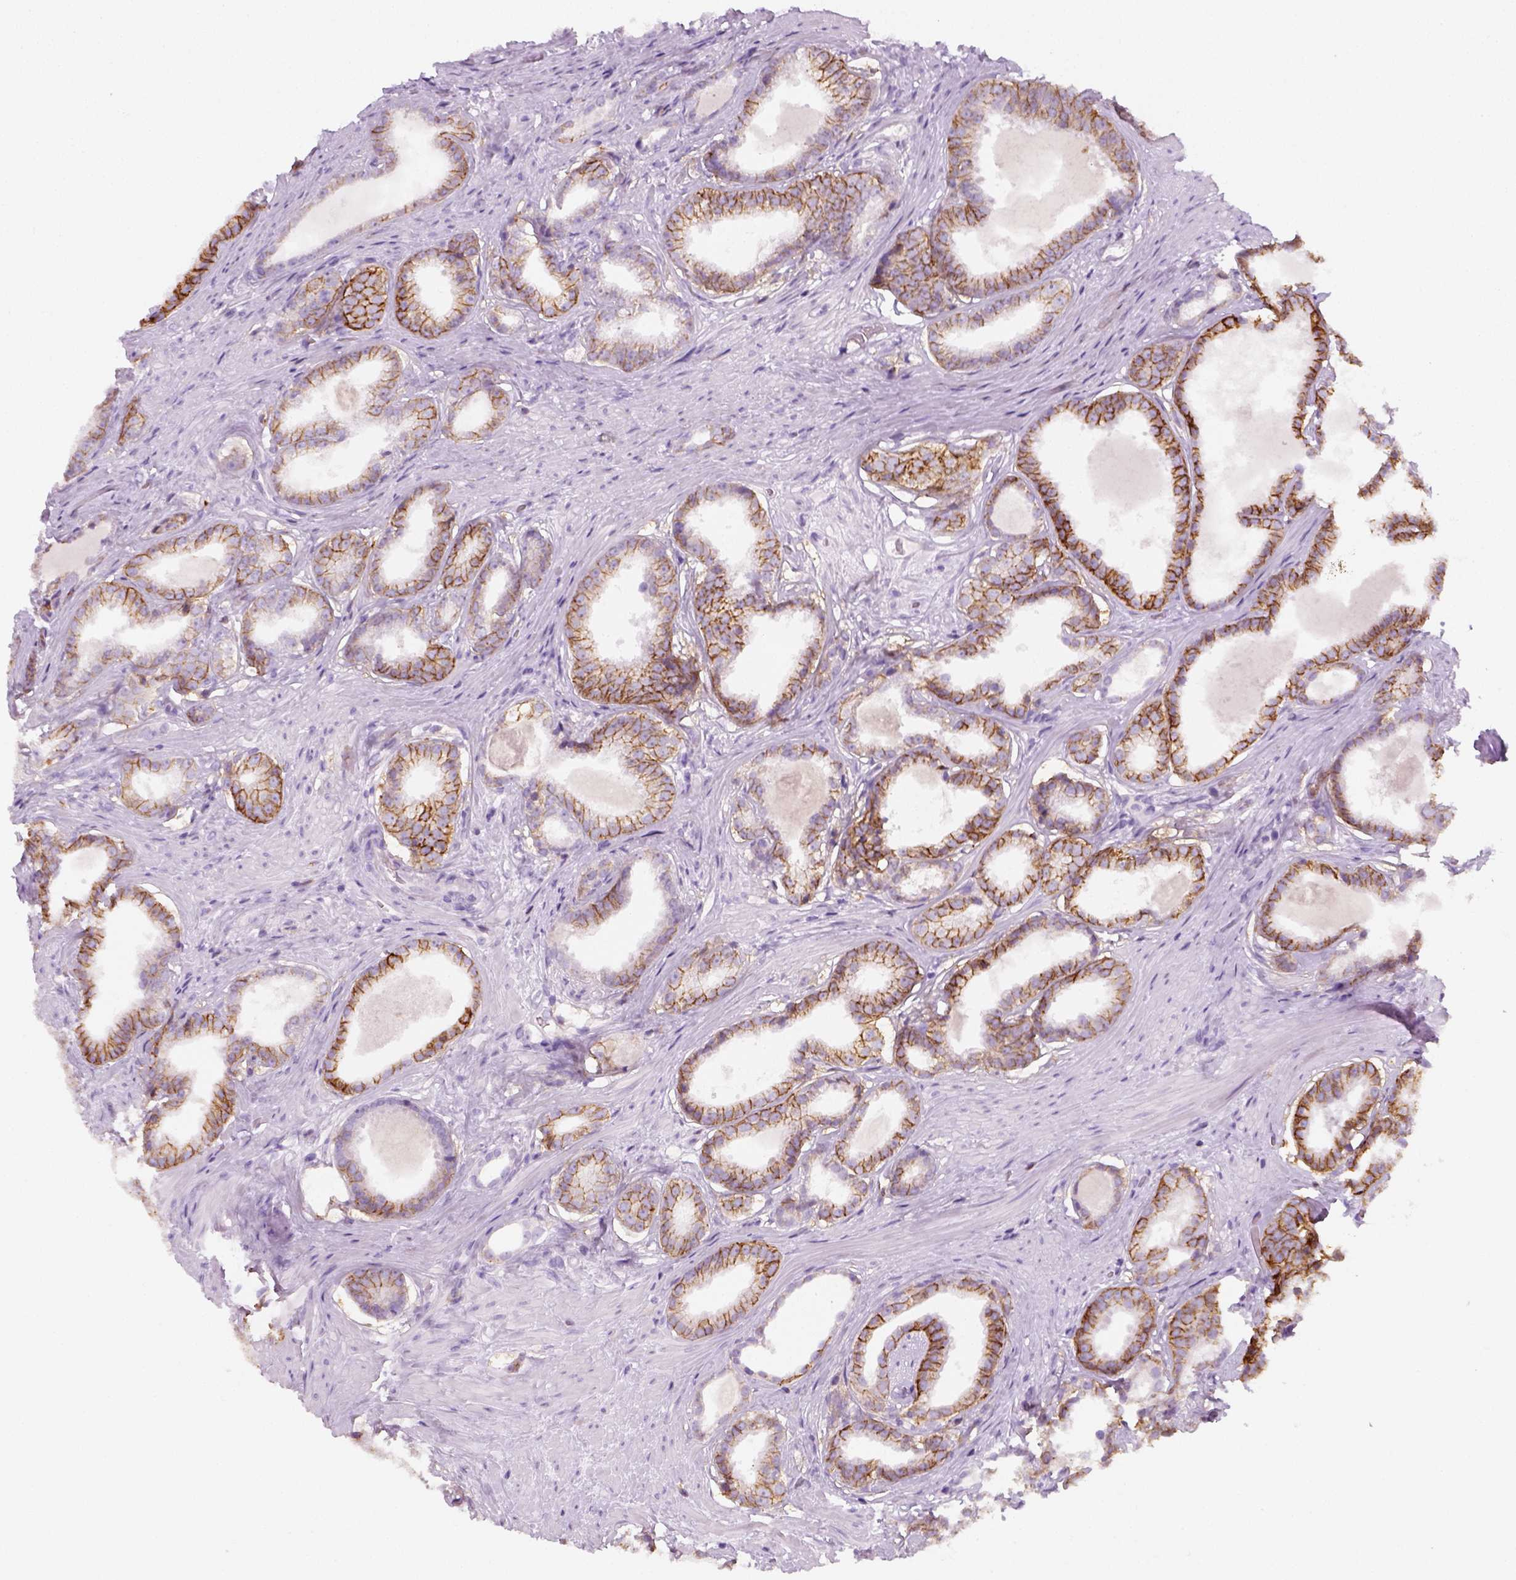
{"staining": {"intensity": "strong", "quantity": ">75%", "location": "cytoplasmic/membranous"}, "tissue": "prostate cancer", "cell_type": "Tumor cells", "image_type": "cancer", "snomed": [{"axis": "morphology", "description": "Adenocarcinoma, Low grade"}, {"axis": "topography", "description": "Prostate"}], "caption": "Human prostate low-grade adenocarcinoma stained with a brown dye displays strong cytoplasmic/membranous positive expression in approximately >75% of tumor cells.", "gene": "AQP3", "patient": {"sex": "male", "age": 65}}